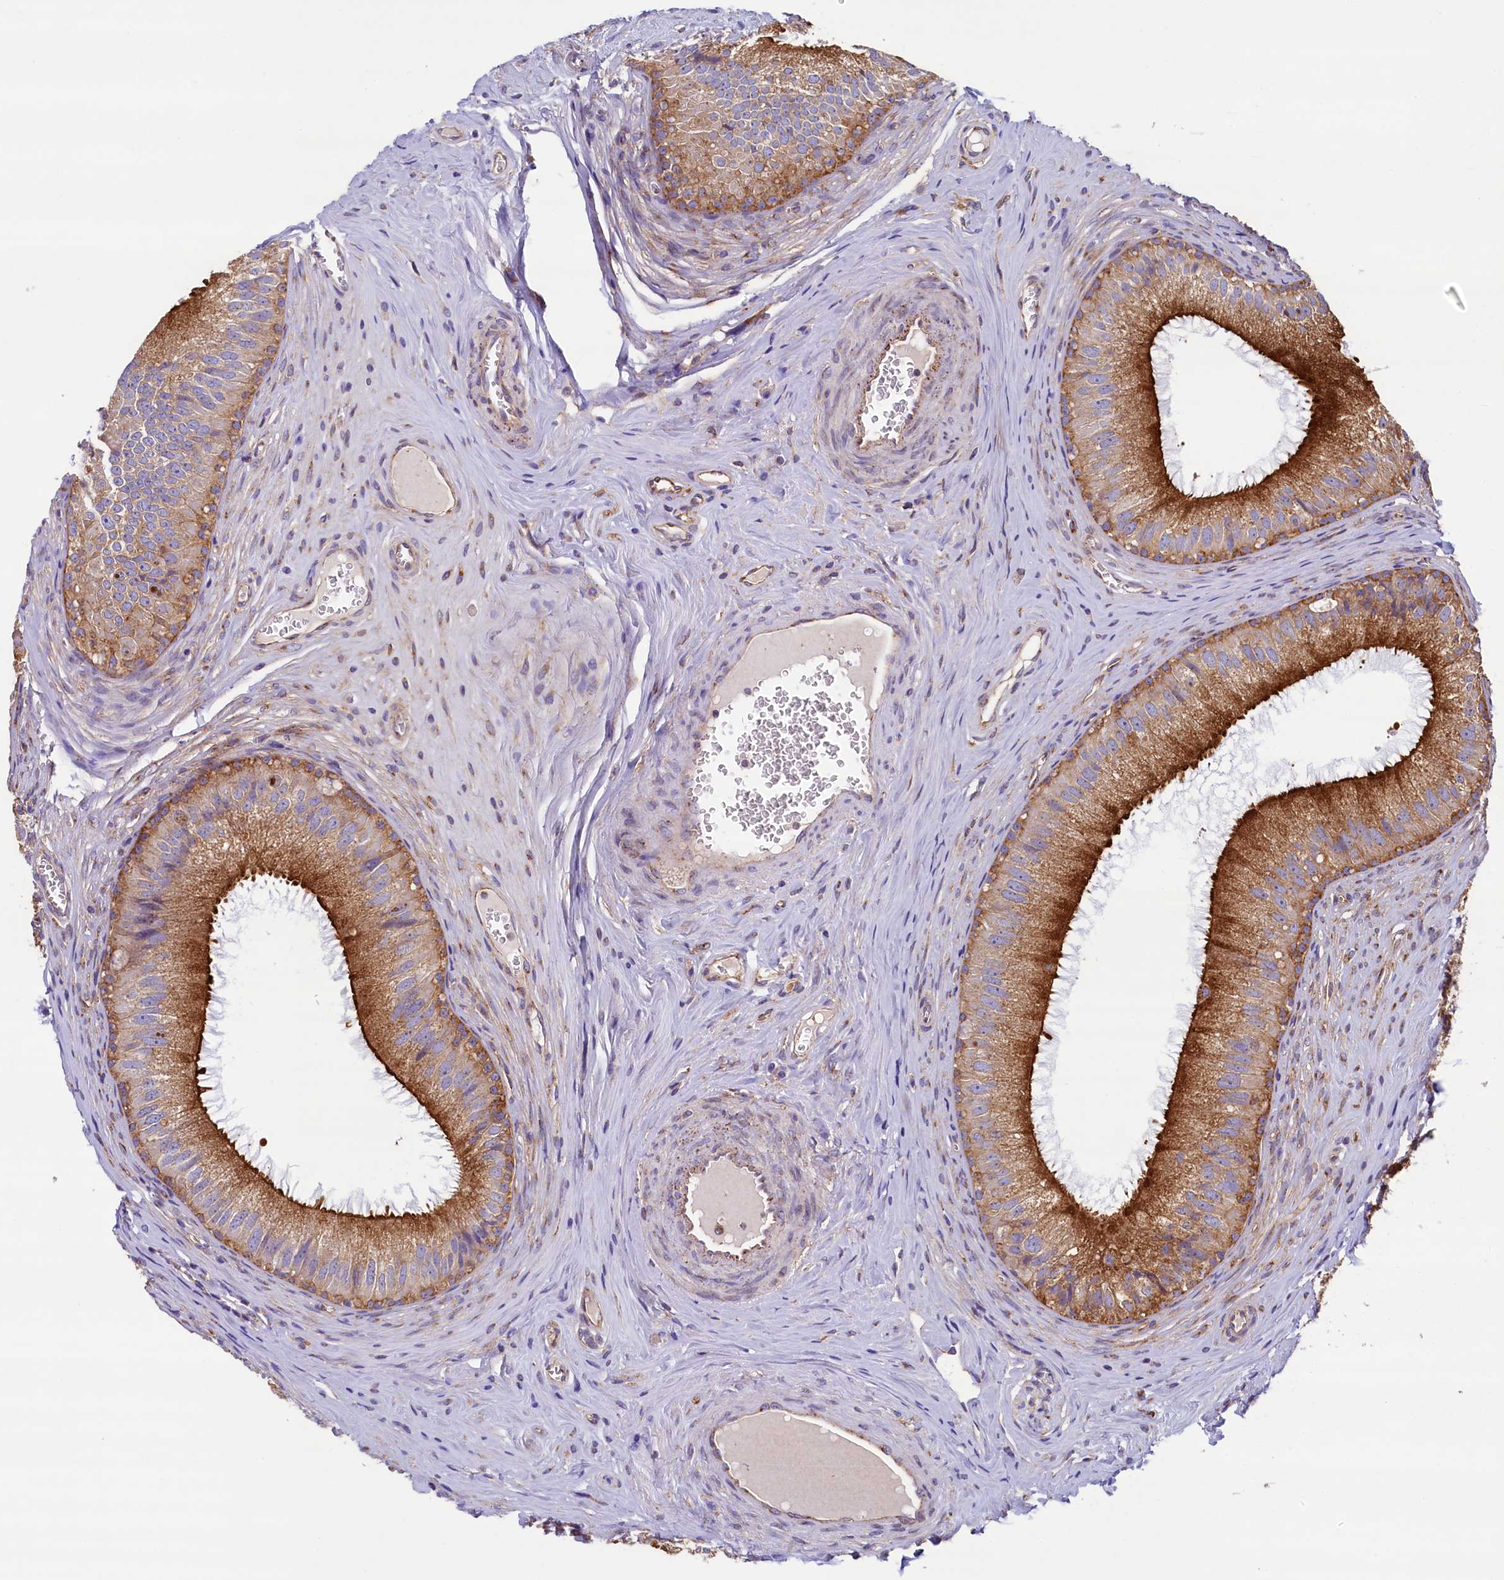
{"staining": {"intensity": "strong", "quantity": ">75%", "location": "cytoplasmic/membranous"}, "tissue": "epididymis", "cell_type": "Glandular cells", "image_type": "normal", "snomed": [{"axis": "morphology", "description": "Normal tissue, NOS"}, {"axis": "topography", "description": "Epididymis"}], "caption": "Immunohistochemistry of normal epididymis exhibits high levels of strong cytoplasmic/membranous staining in approximately >75% of glandular cells. The staining was performed using DAB (3,3'-diaminobenzidine), with brown indicating positive protein expression. Nuclei are stained blue with hematoxylin.", "gene": "GPR21", "patient": {"sex": "male", "age": 46}}